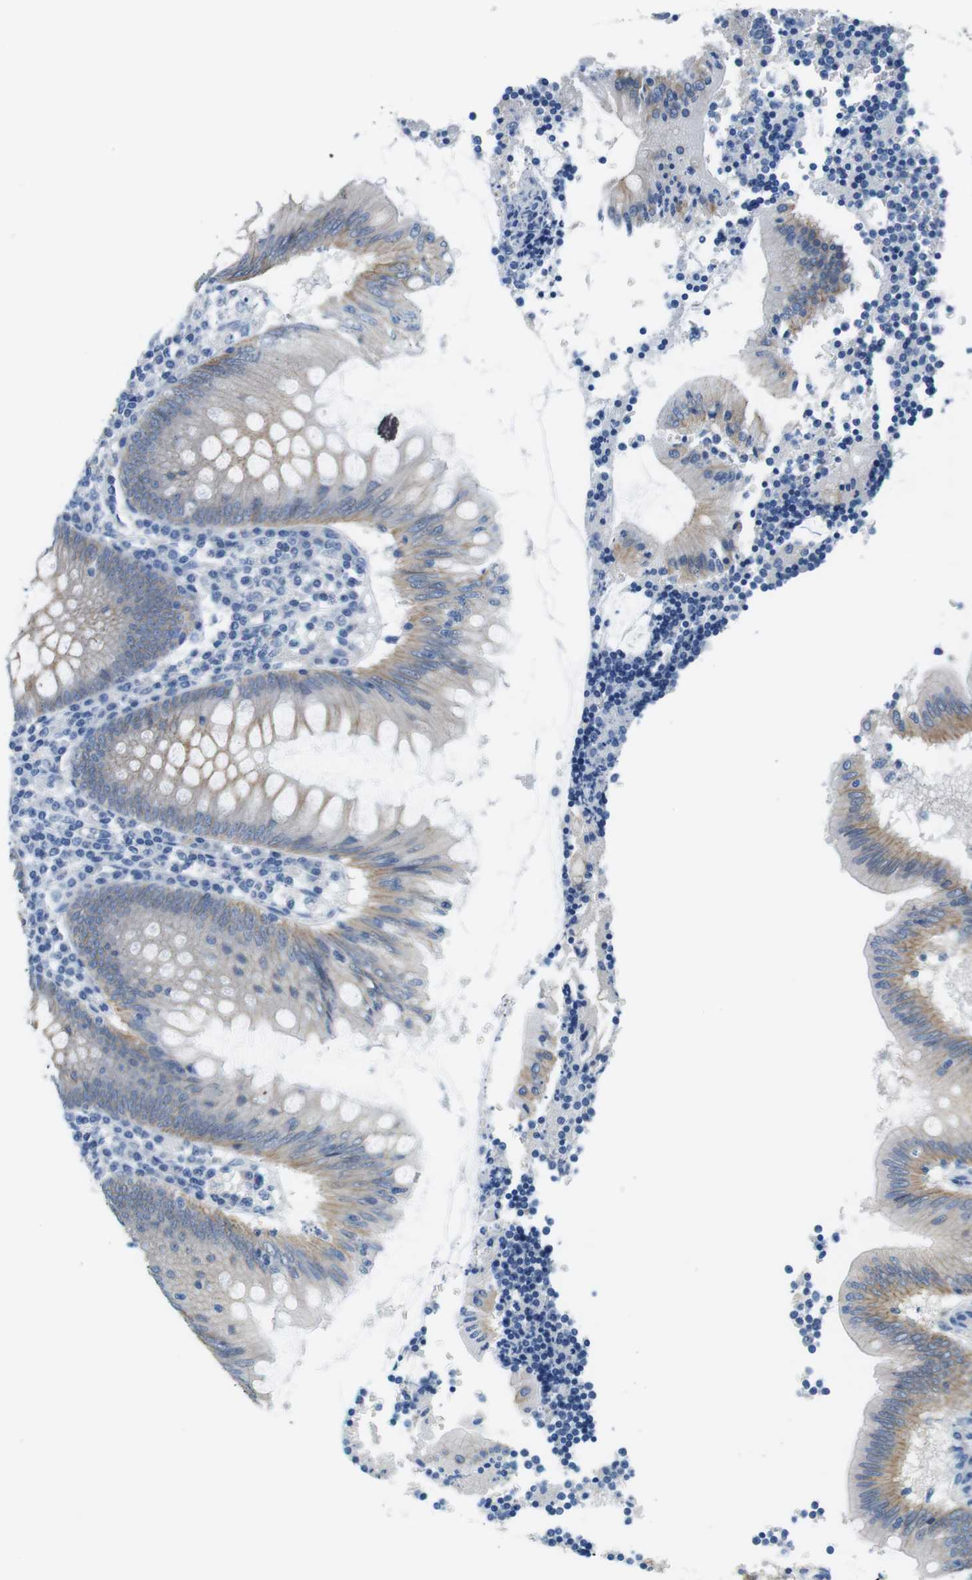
{"staining": {"intensity": "moderate", "quantity": ">75%", "location": "cytoplasmic/membranous"}, "tissue": "appendix", "cell_type": "Glandular cells", "image_type": "normal", "snomed": [{"axis": "morphology", "description": "Normal tissue, NOS"}, {"axis": "morphology", "description": "Inflammation, NOS"}, {"axis": "topography", "description": "Appendix"}], "caption": "Appendix stained for a protein demonstrates moderate cytoplasmic/membranous positivity in glandular cells. The staining was performed using DAB to visualize the protein expression in brown, while the nuclei were stained in blue with hematoxylin (Magnification: 20x).", "gene": "SLC6A6", "patient": {"sex": "male", "age": 46}}